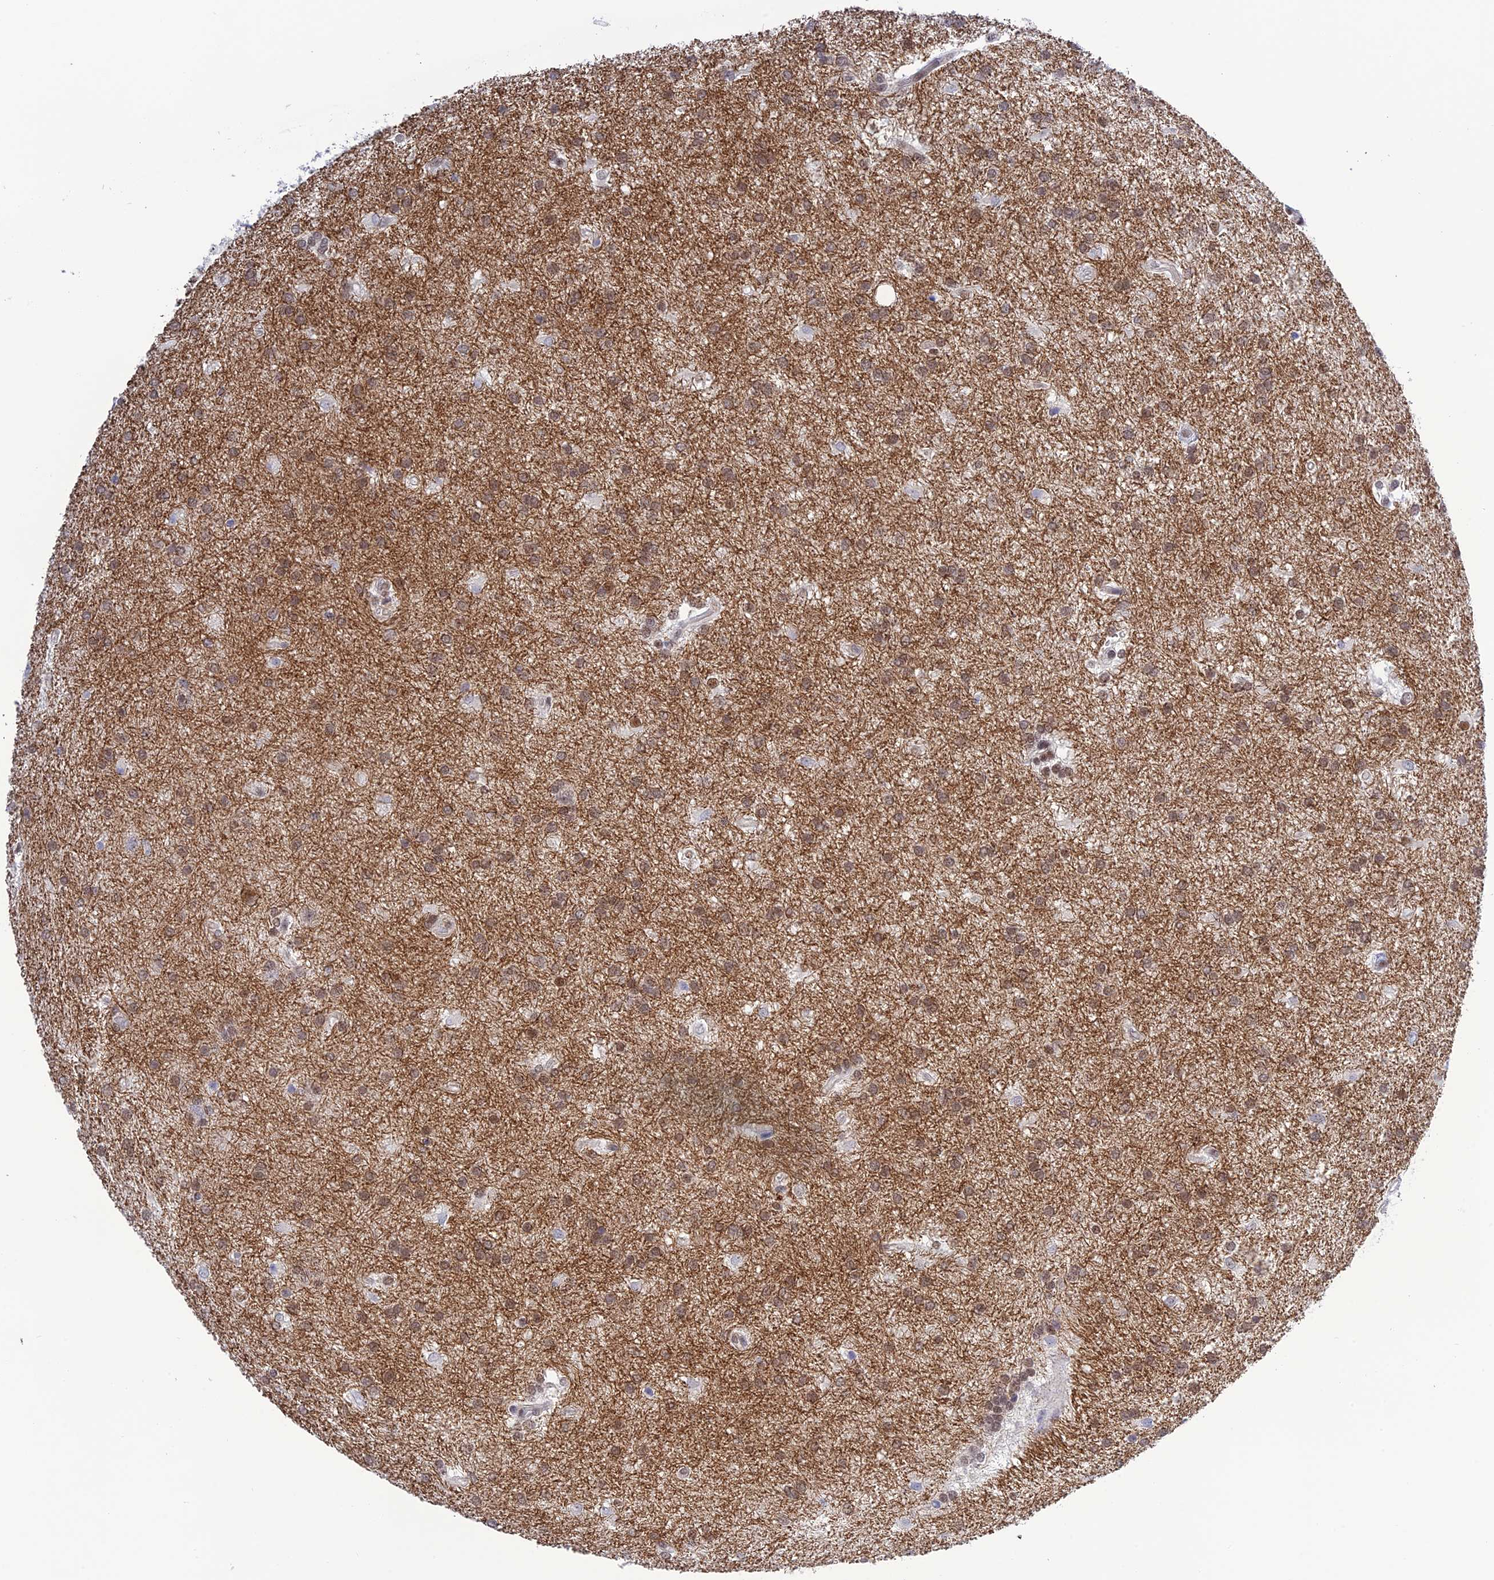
{"staining": {"intensity": "moderate", "quantity": ">75%", "location": "nuclear"}, "tissue": "glioma", "cell_type": "Tumor cells", "image_type": "cancer", "snomed": [{"axis": "morphology", "description": "Glioma, malignant, Low grade"}, {"axis": "topography", "description": "Brain"}], "caption": "This is an image of immunohistochemistry staining of glioma, which shows moderate positivity in the nuclear of tumor cells.", "gene": "TCEA1", "patient": {"sex": "male", "age": 66}}